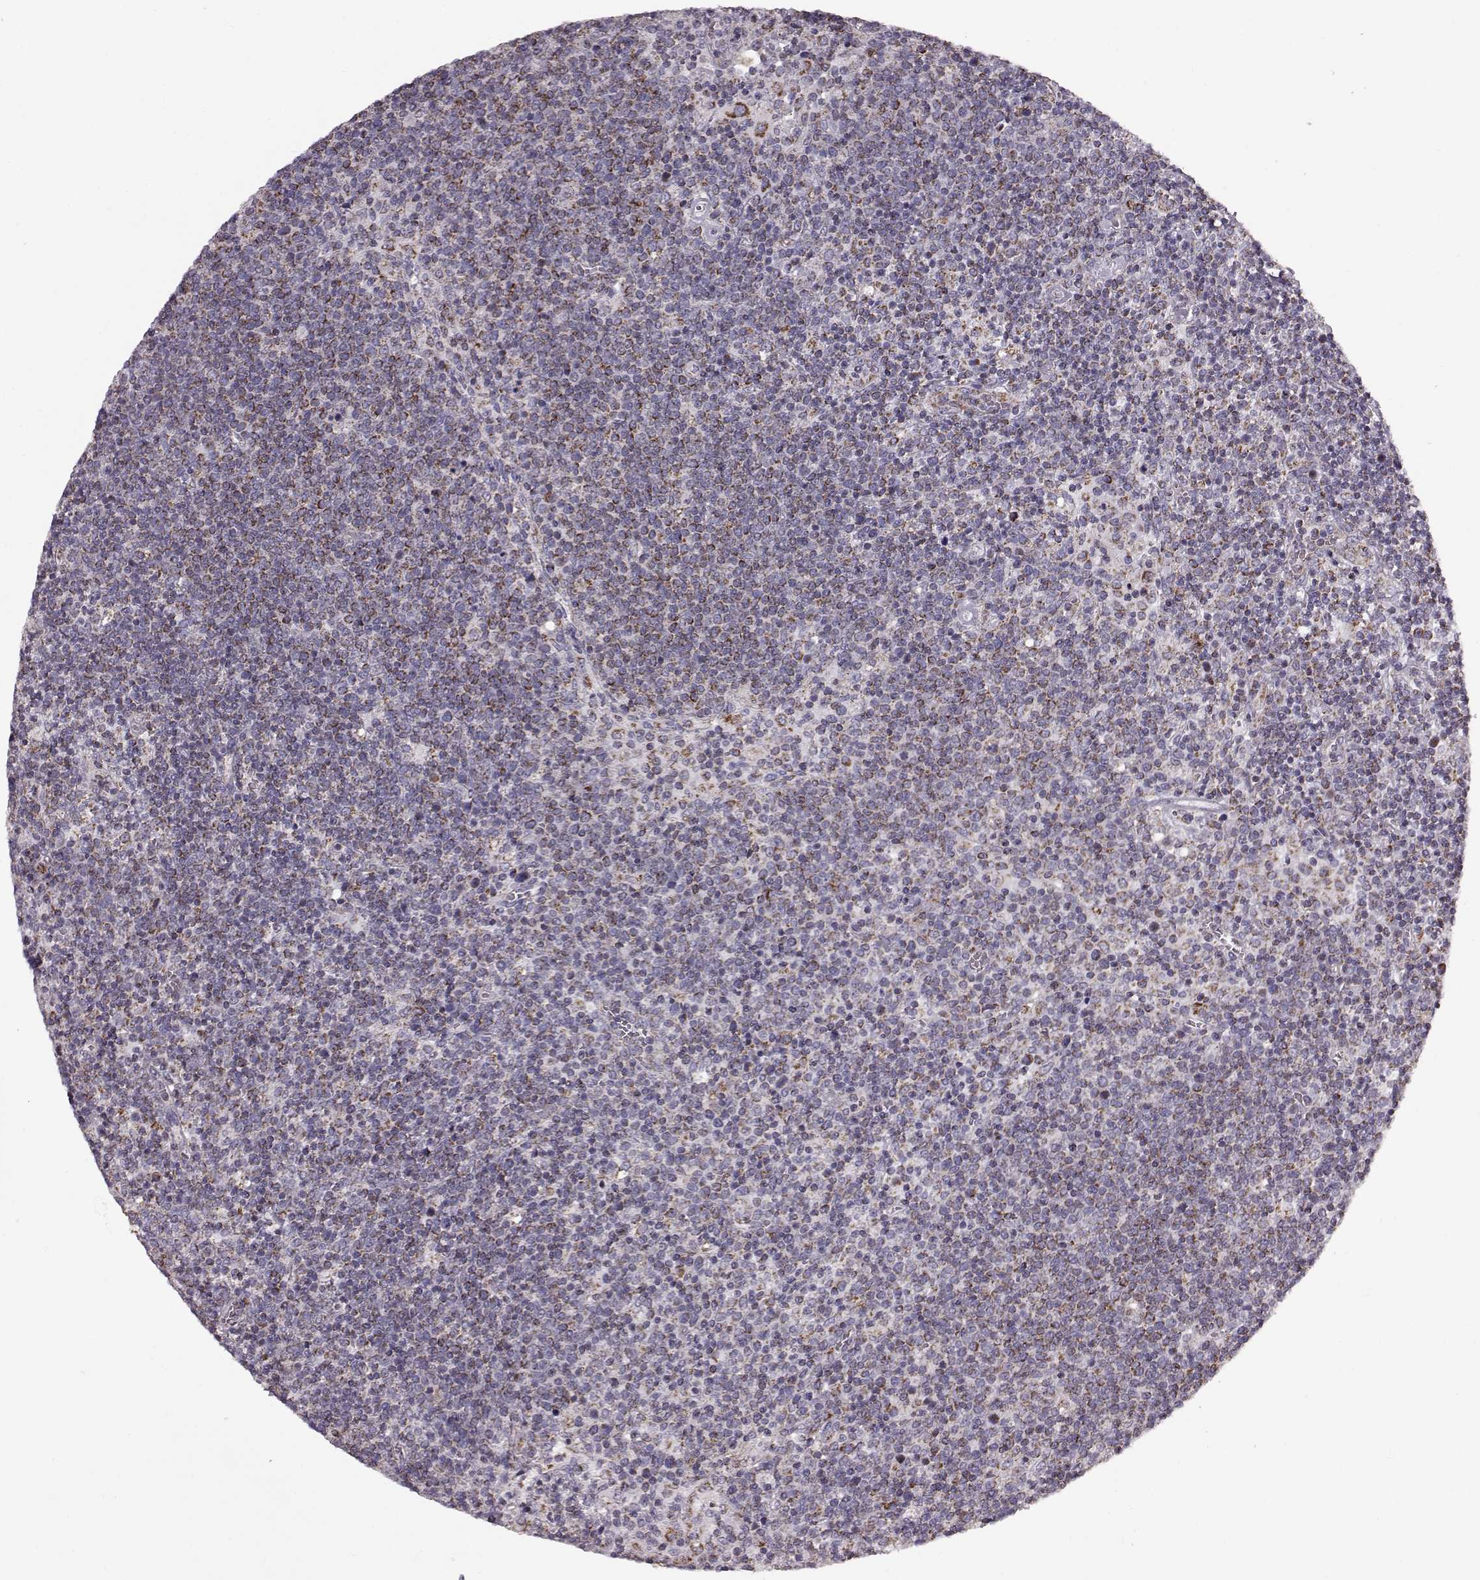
{"staining": {"intensity": "negative", "quantity": "none", "location": "none"}, "tissue": "lymphoma", "cell_type": "Tumor cells", "image_type": "cancer", "snomed": [{"axis": "morphology", "description": "Malignant lymphoma, non-Hodgkin's type, High grade"}, {"axis": "topography", "description": "Lymph node"}], "caption": "This micrograph is of high-grade malignant lymphoma, non-Hodgkin's type stained with immunohistochemistry (IHC) to label a protein in brown with the nuclei are counter-stained blue. There is no expression in tumor cells.", "gene": "FAM8A1", "patient": {"sex": "male", "age": 61}}